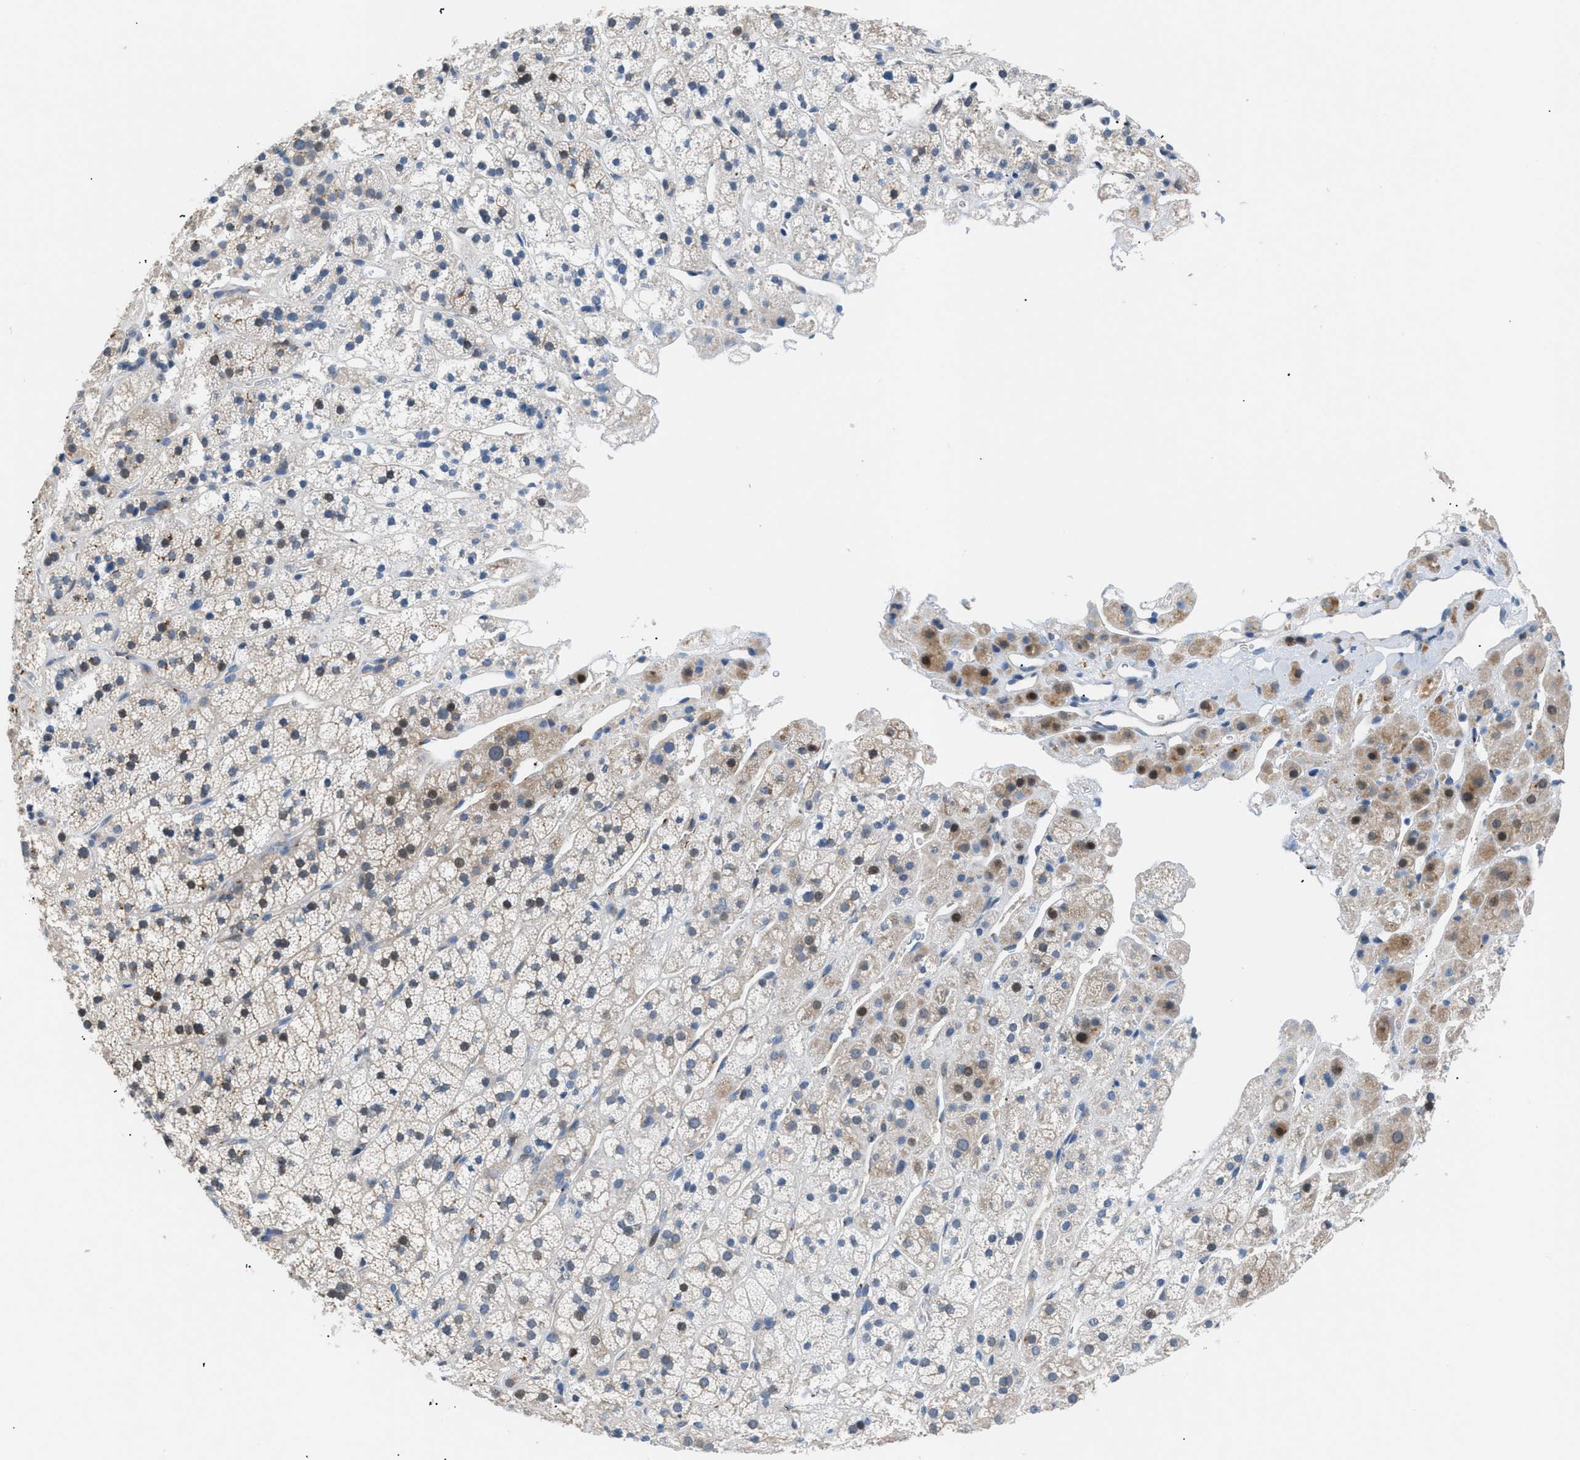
{"staining": {"intensity": "moderate", "quantity": "<25%", "location": "cytoplasmic/membranous,nuclear"}, "tissue": "adrenal gland", "cell_type": "Glandular cells", "image_type": "normal", "snomed": [{"axis": "morphology", "description": "Normal tissue, NOS"}, {"axis": "topography", "description": "Adrenal gland"}], "caption": "Immunohistochemistry (IHC) photomicrograph of unremarkable adrenal gland: human adrenal gland stained using immunohistochemistry (IHC) demonstrates low levels of moderate protein expression localized specifically in the cytoplasmic/membranous,nuclear of glandular cells, appearing as a cytoplasmic/membranous,nuclear brown color.", "gene": "ICA1", "patient": {"sex": "male", "age": 56}}